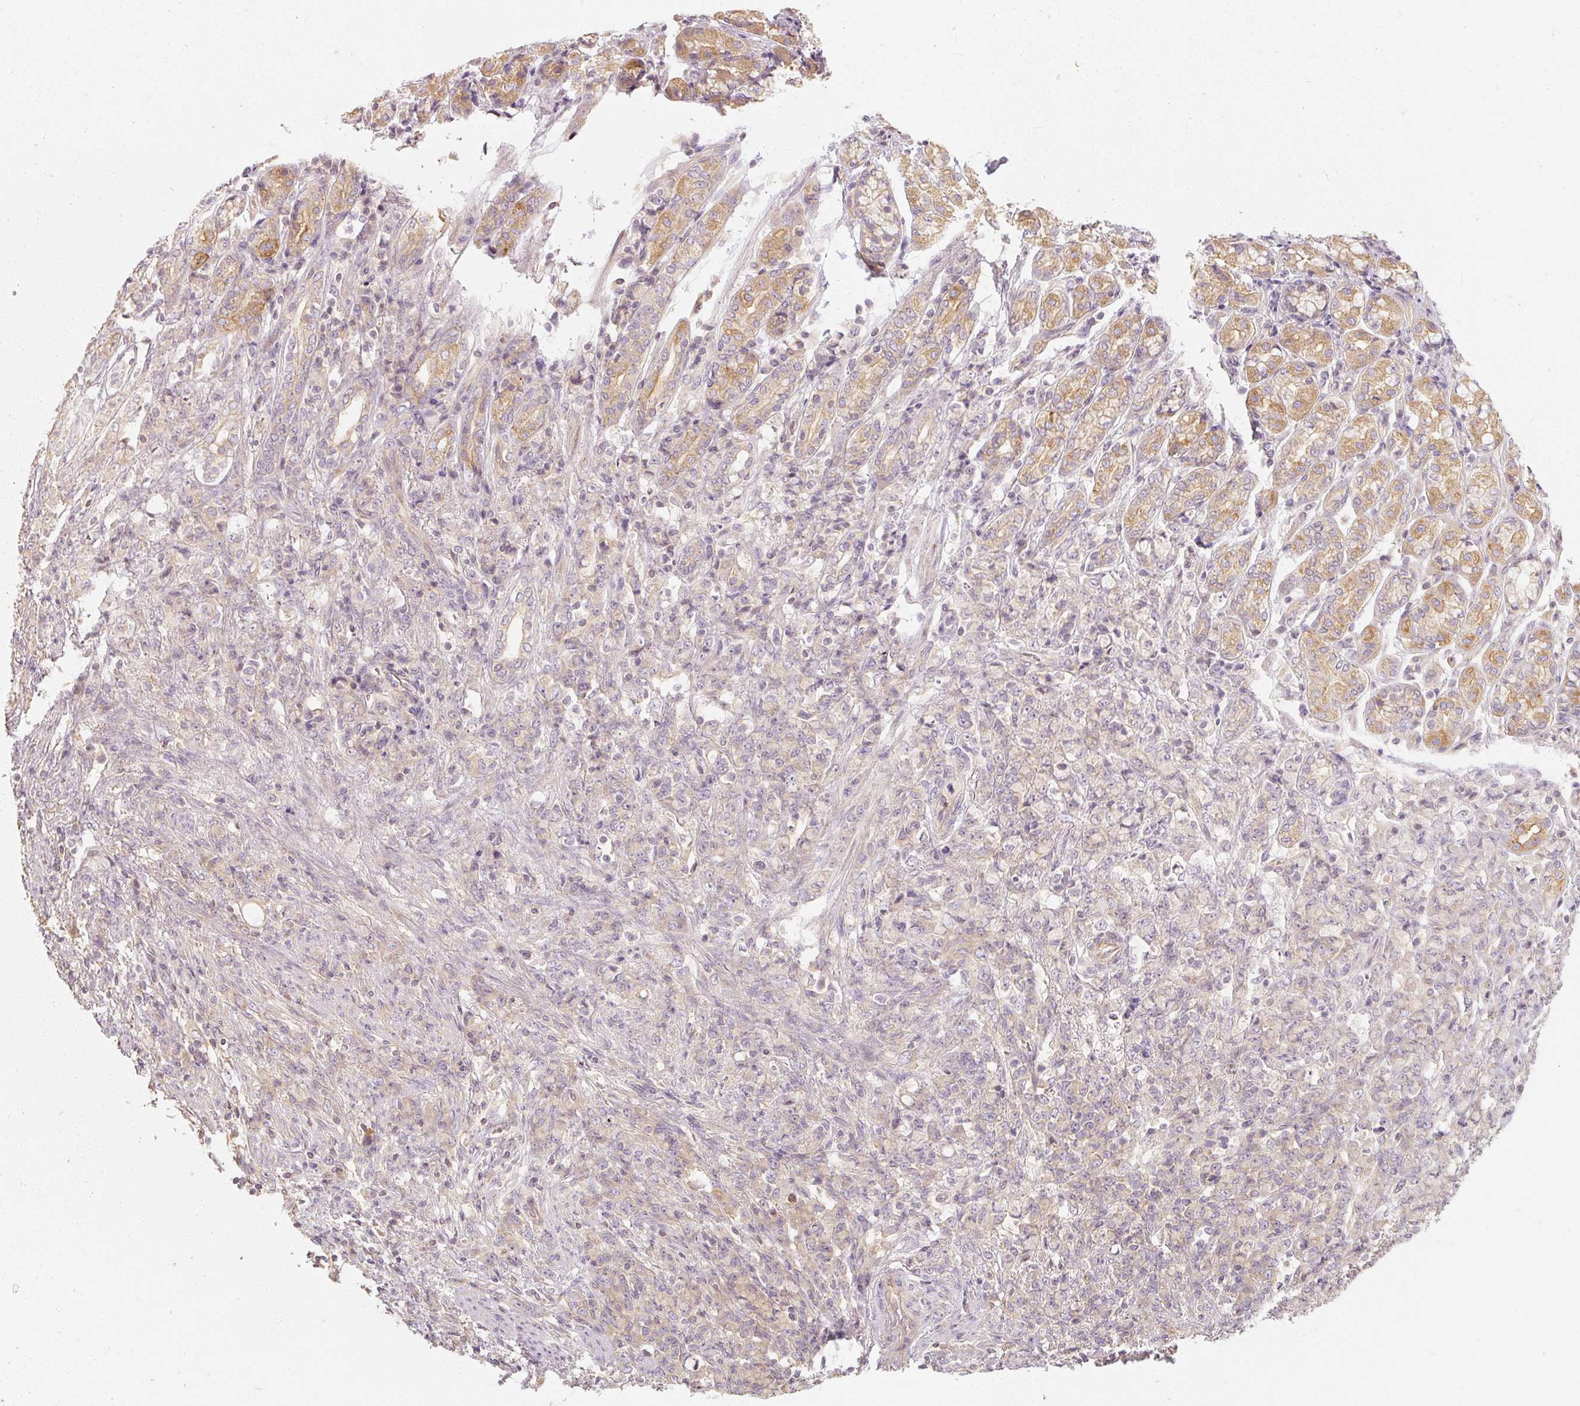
{"staining": {"intensity": "negative", "quantity": "none", "location": "none"}, "tissue": "stomach cancer", "cell_type": "Tumor cells", "image_type": "cancer", "snomed": [{"axis": "morphology", "description": "Adenocarcinoma, NOS"}, {"axis": "topography", "description": "Stomach"}], "caption": "There is no significant staining in tumor cells of stomach adenocarcinoma.", "gene": "RB1CC1", "patient": {"sex": "female", "age": 79}}